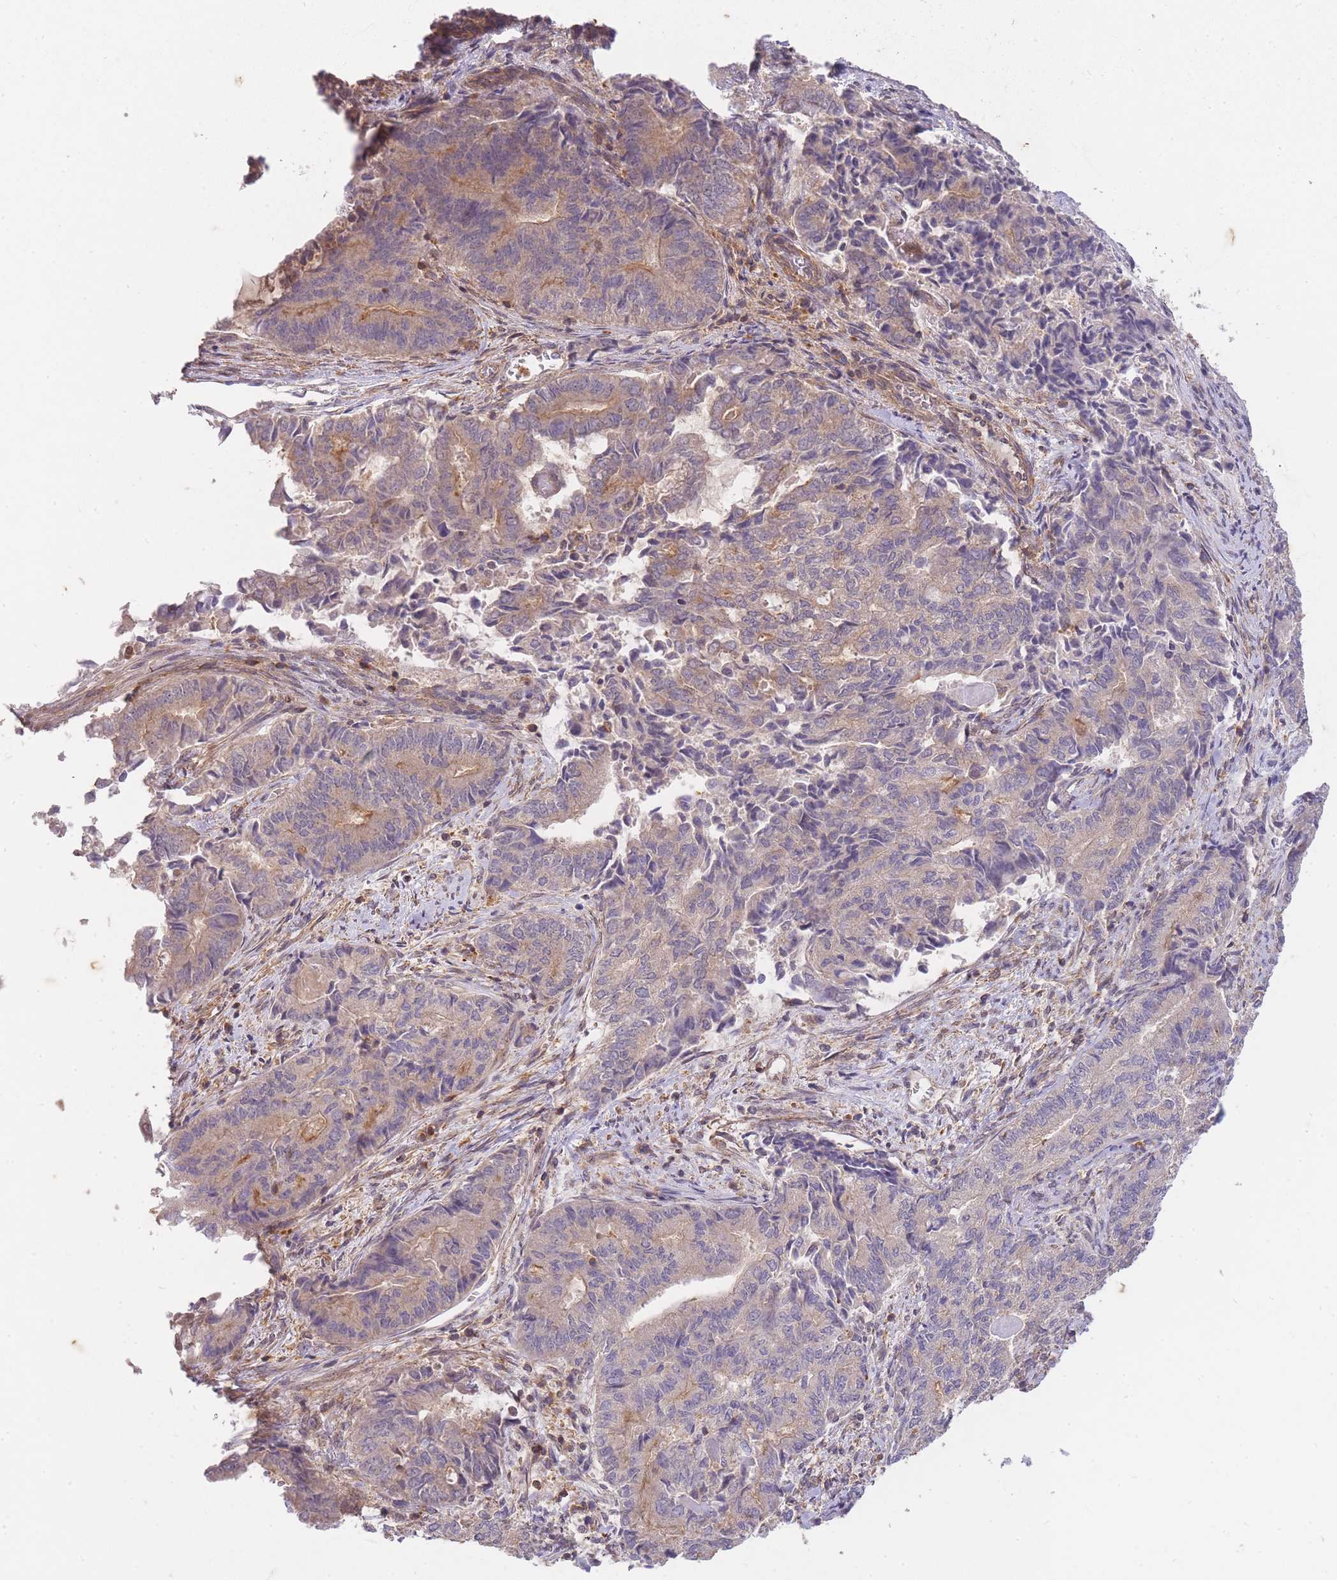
{"staining": {"intensity": "moderate", "quantity": "<25%", "location": "cytoplasmic/membranous"}, "tissue": "endometrial cancer", "cell_type": "Tumor cells", "image_type": "cancer", "snomed": [{"axis": "morphology", "description": "Adenocarcinoma, NOS"}, {"axis": "topography", "description": "Endometrium"}], "caption": "Moderate cytoplasmic/membranous protein expression is appreciated in about <25% of tumor cells in endometrial adenocarcinoma.", "gene": "ST8SIA4", "patient": {"sex": "female", "age": 80}}